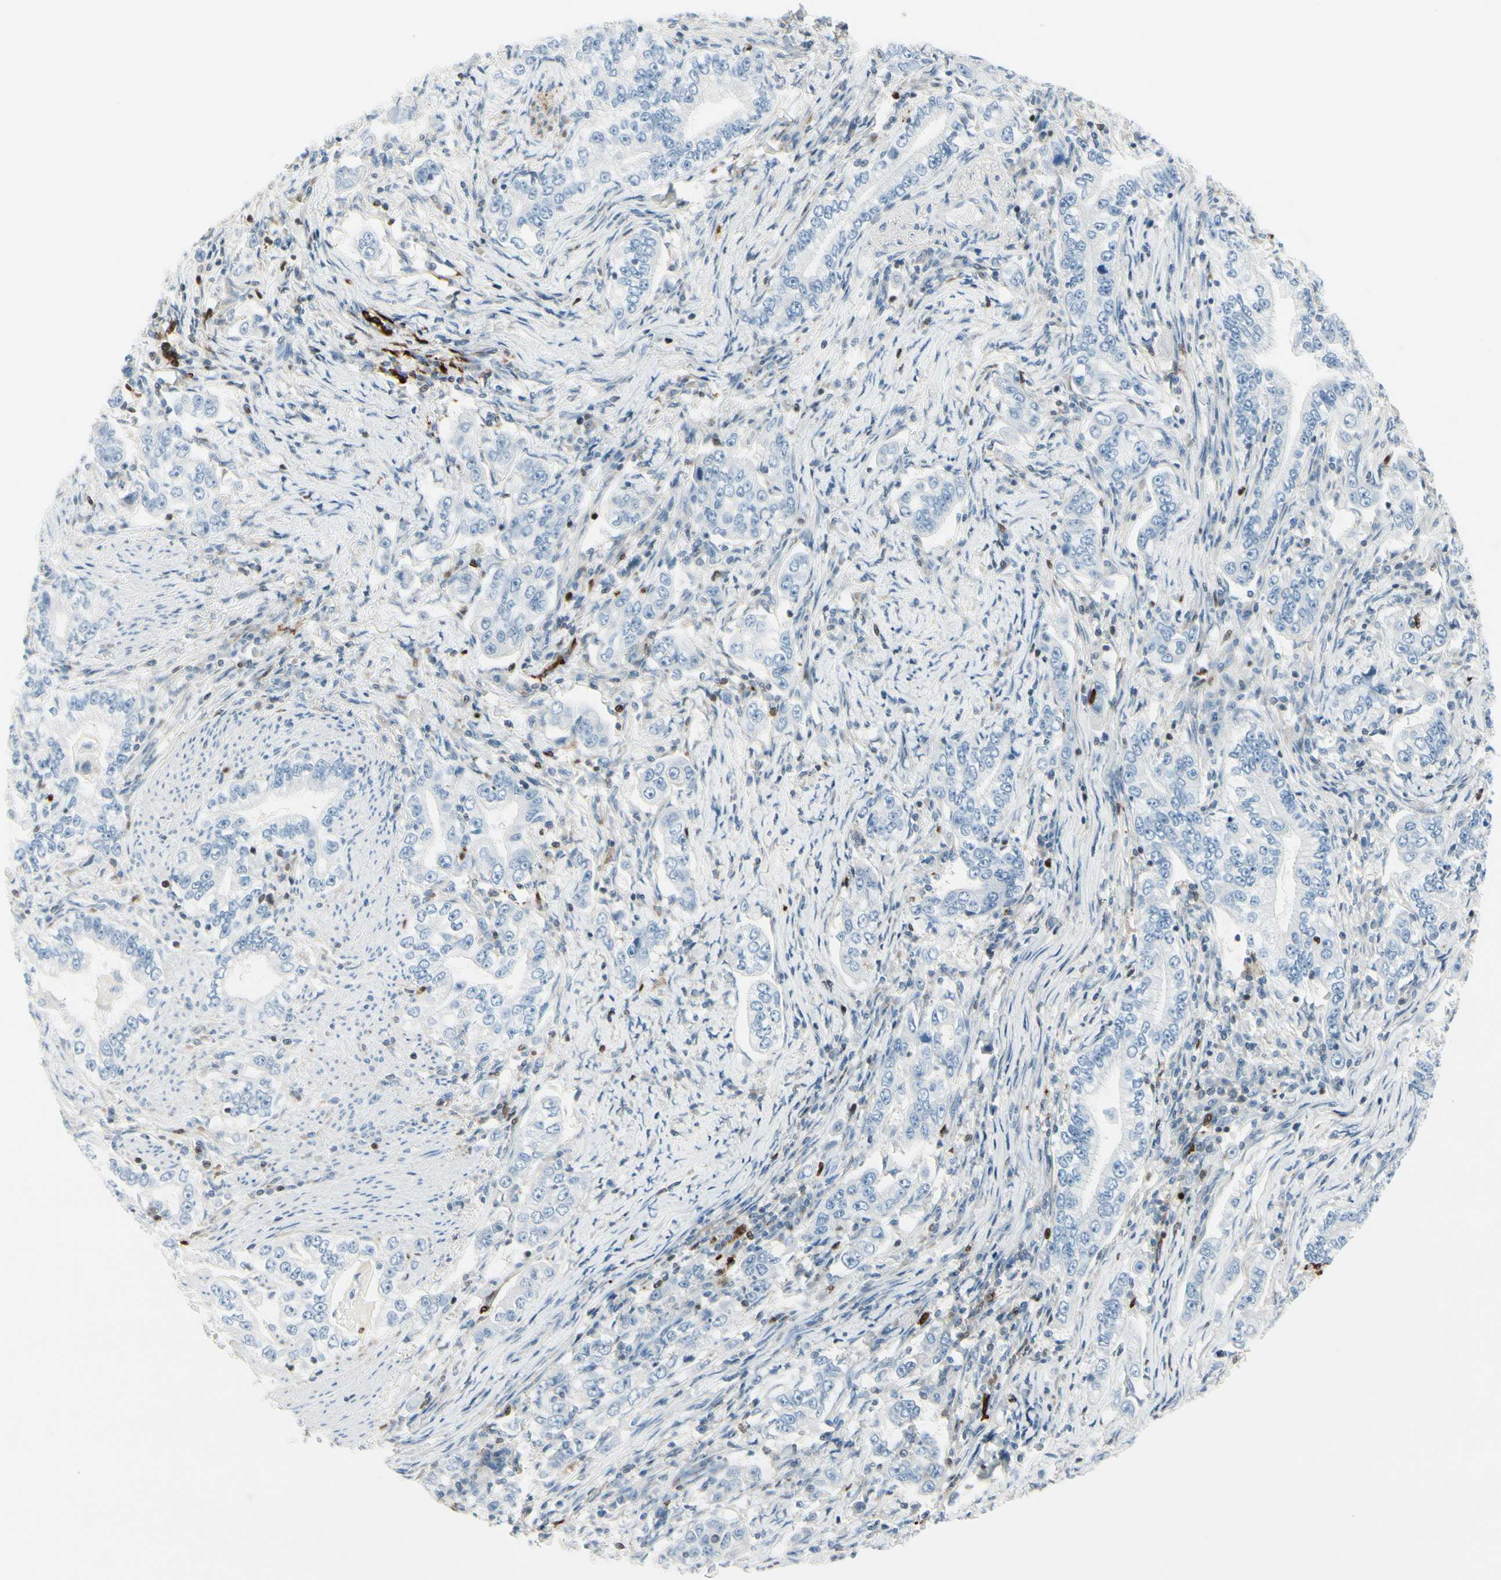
{"staining": {"intensity": "negative", "quantity": "none", "location": "none"}, "tissue": "stomach cancer", "cell_type": "Tumor cells", "image_type": "cancer", "snomed": [{"axis": "morphology", "description": "Adenocarcinoma, NOS"}, {"axis": "topography", "description": "Stomach, lower"}], "caption": "The micrograph displays no staining of tumor cells in stomach cancer.", "gene": "TRAF1", "patient": {"sex": "female", "age": 72}}